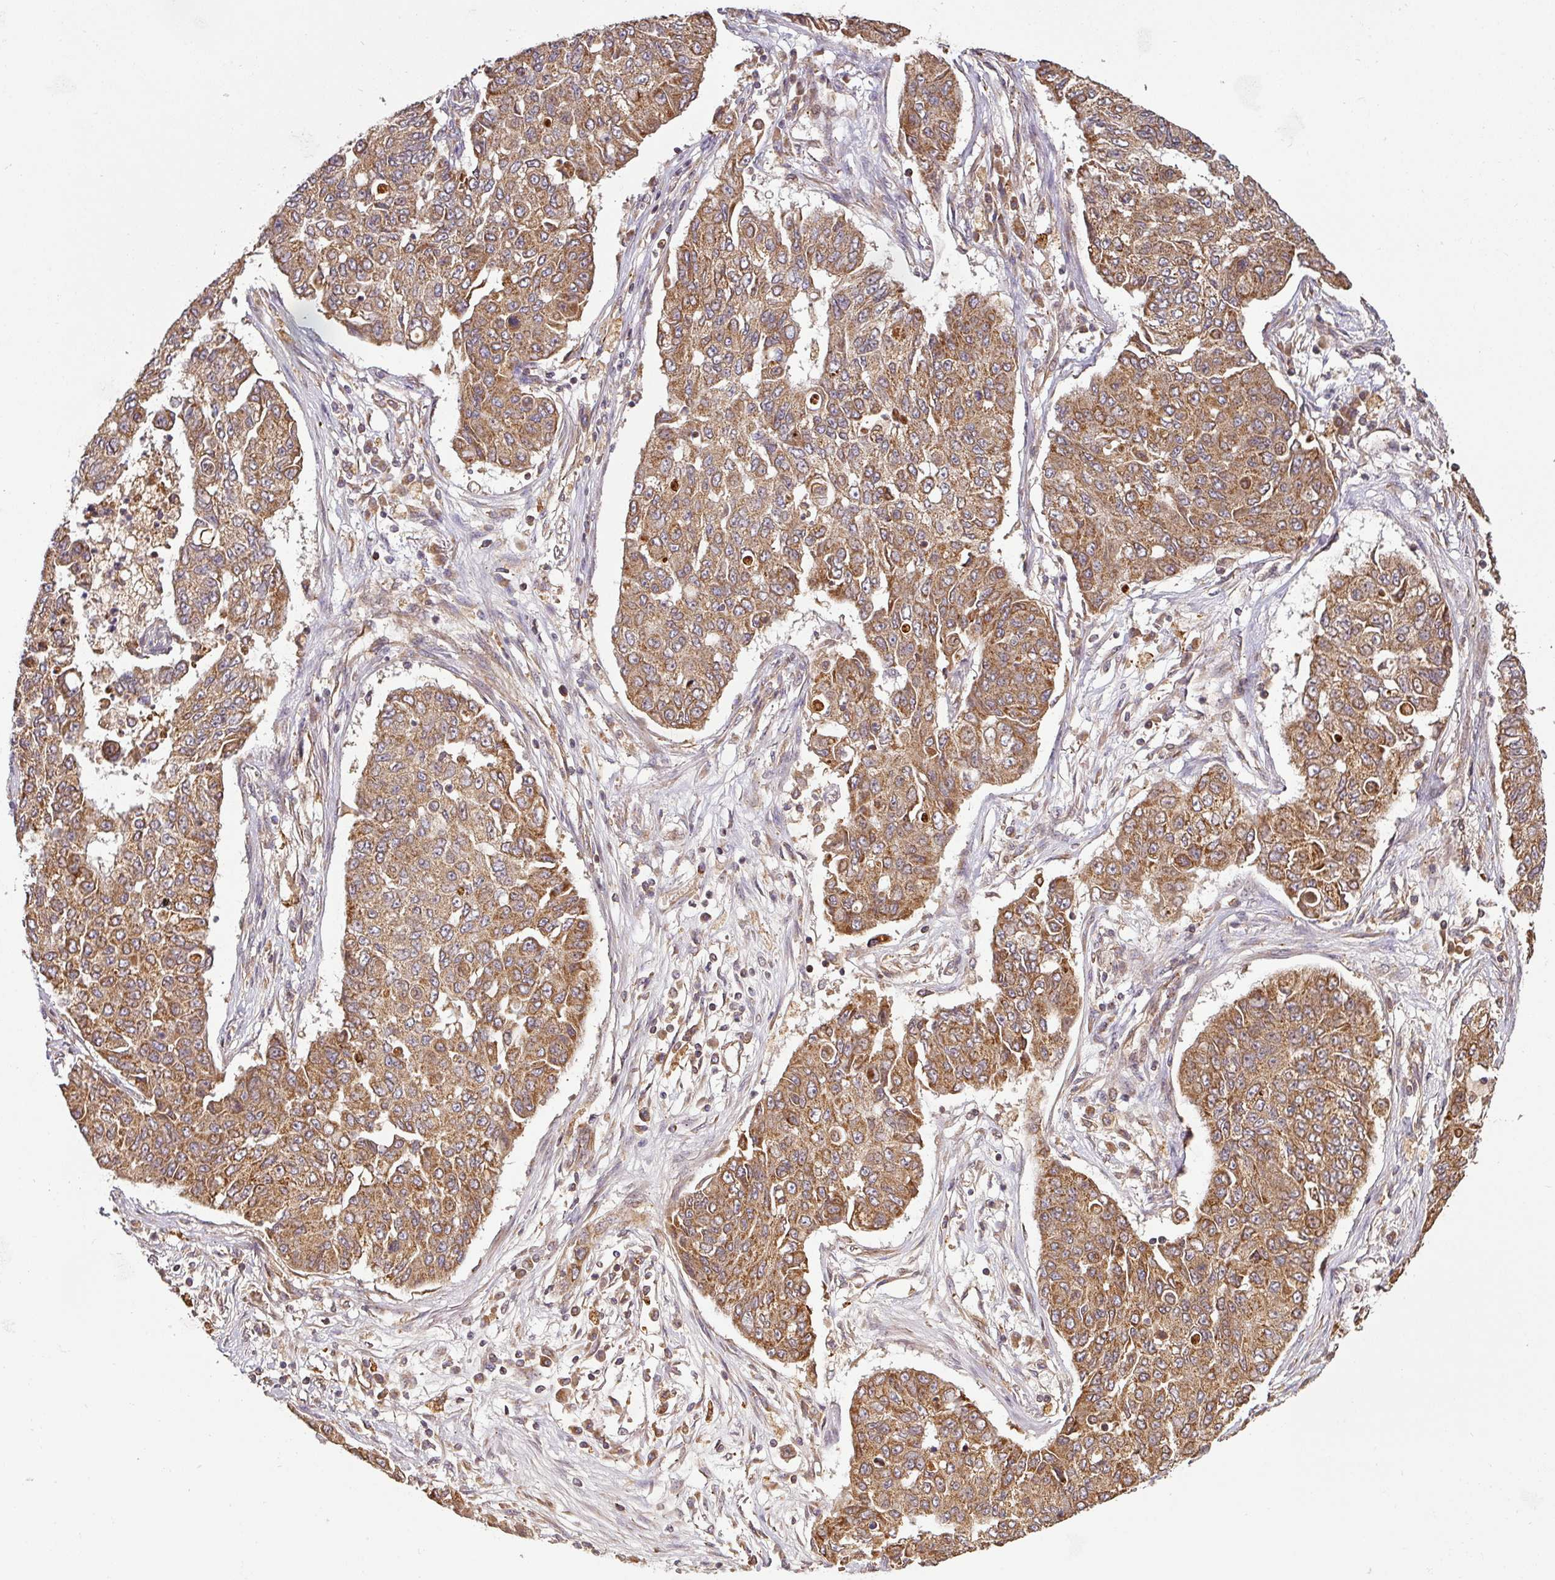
{"staining": {"intensity": "moderate", "quantity": ">75%", "location": "cytoplasmic/membranous"}, "tissue": "lung cancer", "cell_type": "Tumor cells", "image_type": "cancer", "snomed": [{"axis": "morphology", "description": "Squamous cell carcinoma, NOS"}, {"axis": "topography", "description": "Lung"}], "caption": "There is medium levels of moderate cytoplasmic/membranous positivity in tumor cells of lung cancer, as demonstrated by immunohistochemical staining (brown color).", "gene": "TRAP1", "patient": {"sex": "male", "age": 74}}